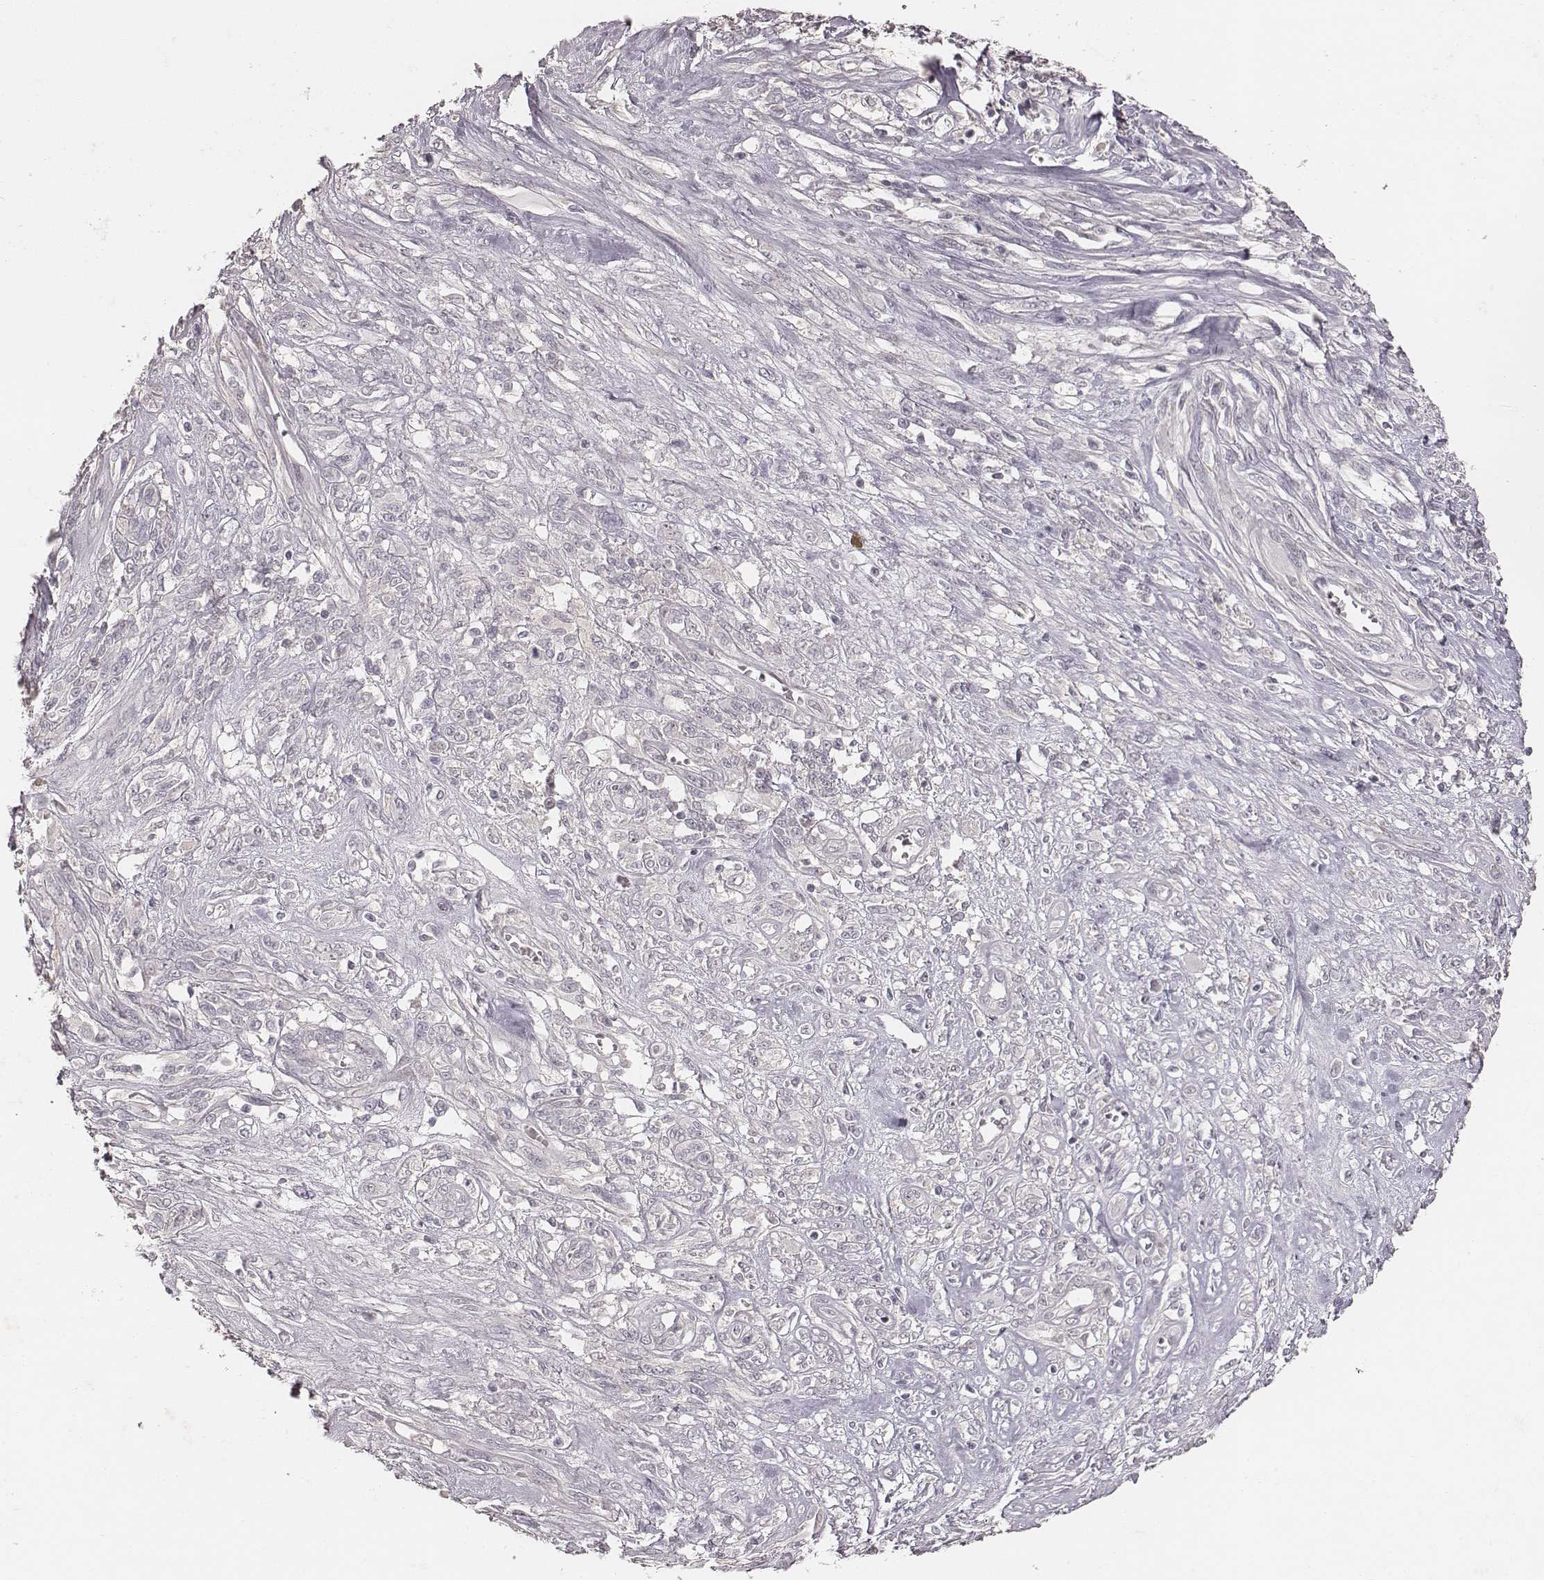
{"staining": {"intensity": "negative", "quantity": "none", "location": "none"}, "tissue": "melanoma", "cell_type": "Tumor cells", "image_type": "cancer", "snomed": [{"axis": "morphology", "description": "Malignant melanoma, NOS"}, {"axis": "topography", "description": "Skin"}], "caption": "This is a image of immunohistochemistry (IHC) staining of malignant melanoma, which shows no positivity in tumor cells.", "gene": "MADCAM1", "patient": {"sex": "female", "age": 91}}